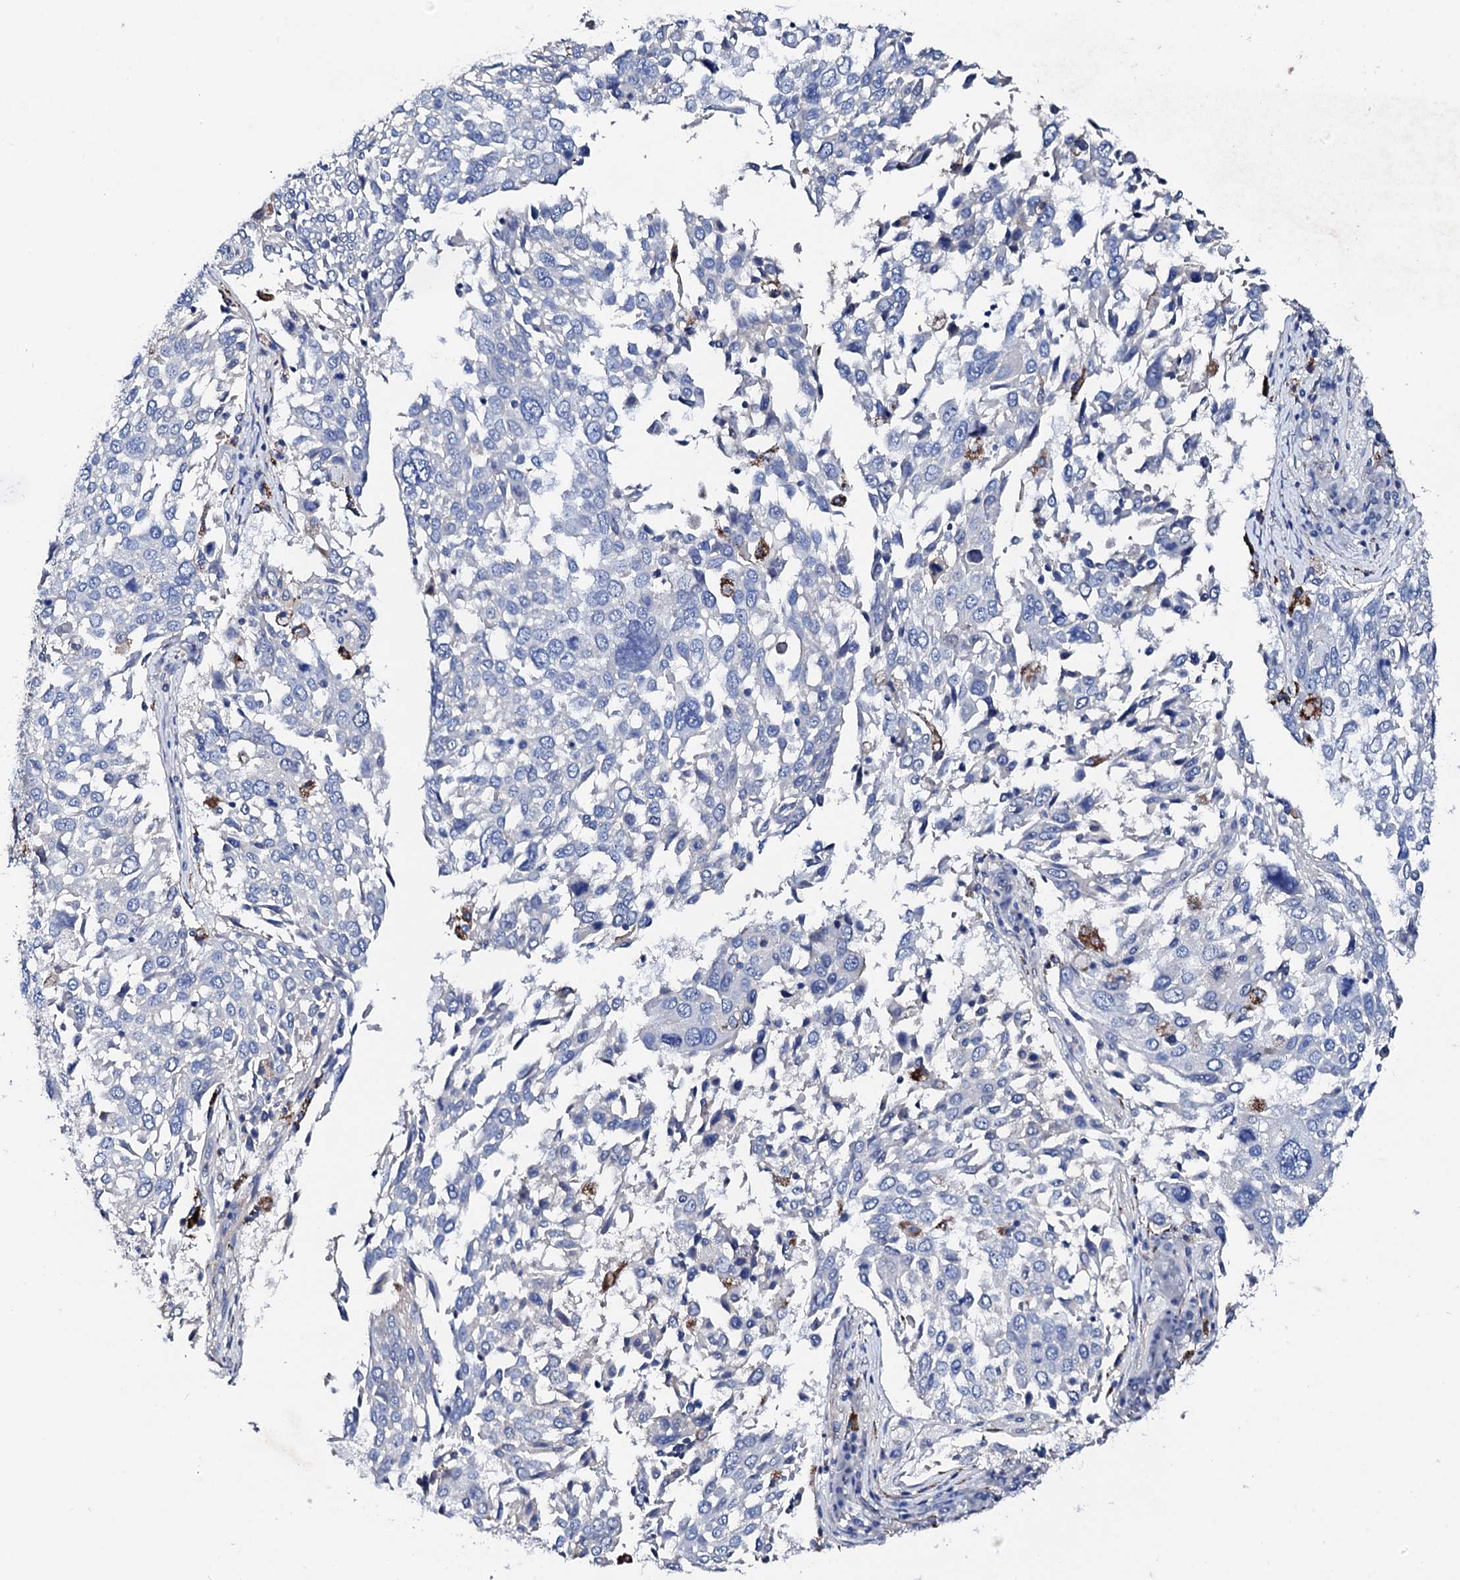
{"staining": {"intensity": "negative", "quantity": "none", "location": "none"}, "tissue": "lung cancer", "cell_type": "Tumor cells", "image_type": "cancer", "snomed": [{"axis": "morphology", "description": "Squamous cell carcinoma, NOS"}, {"axis": "topography", "description": "Lung"}], "caption": "An image of lung cancer stained for a protein reveals no brown staining in tumor cells.", "gene": "KLHL32", "patient": {"sex": "male", "age": 65}}